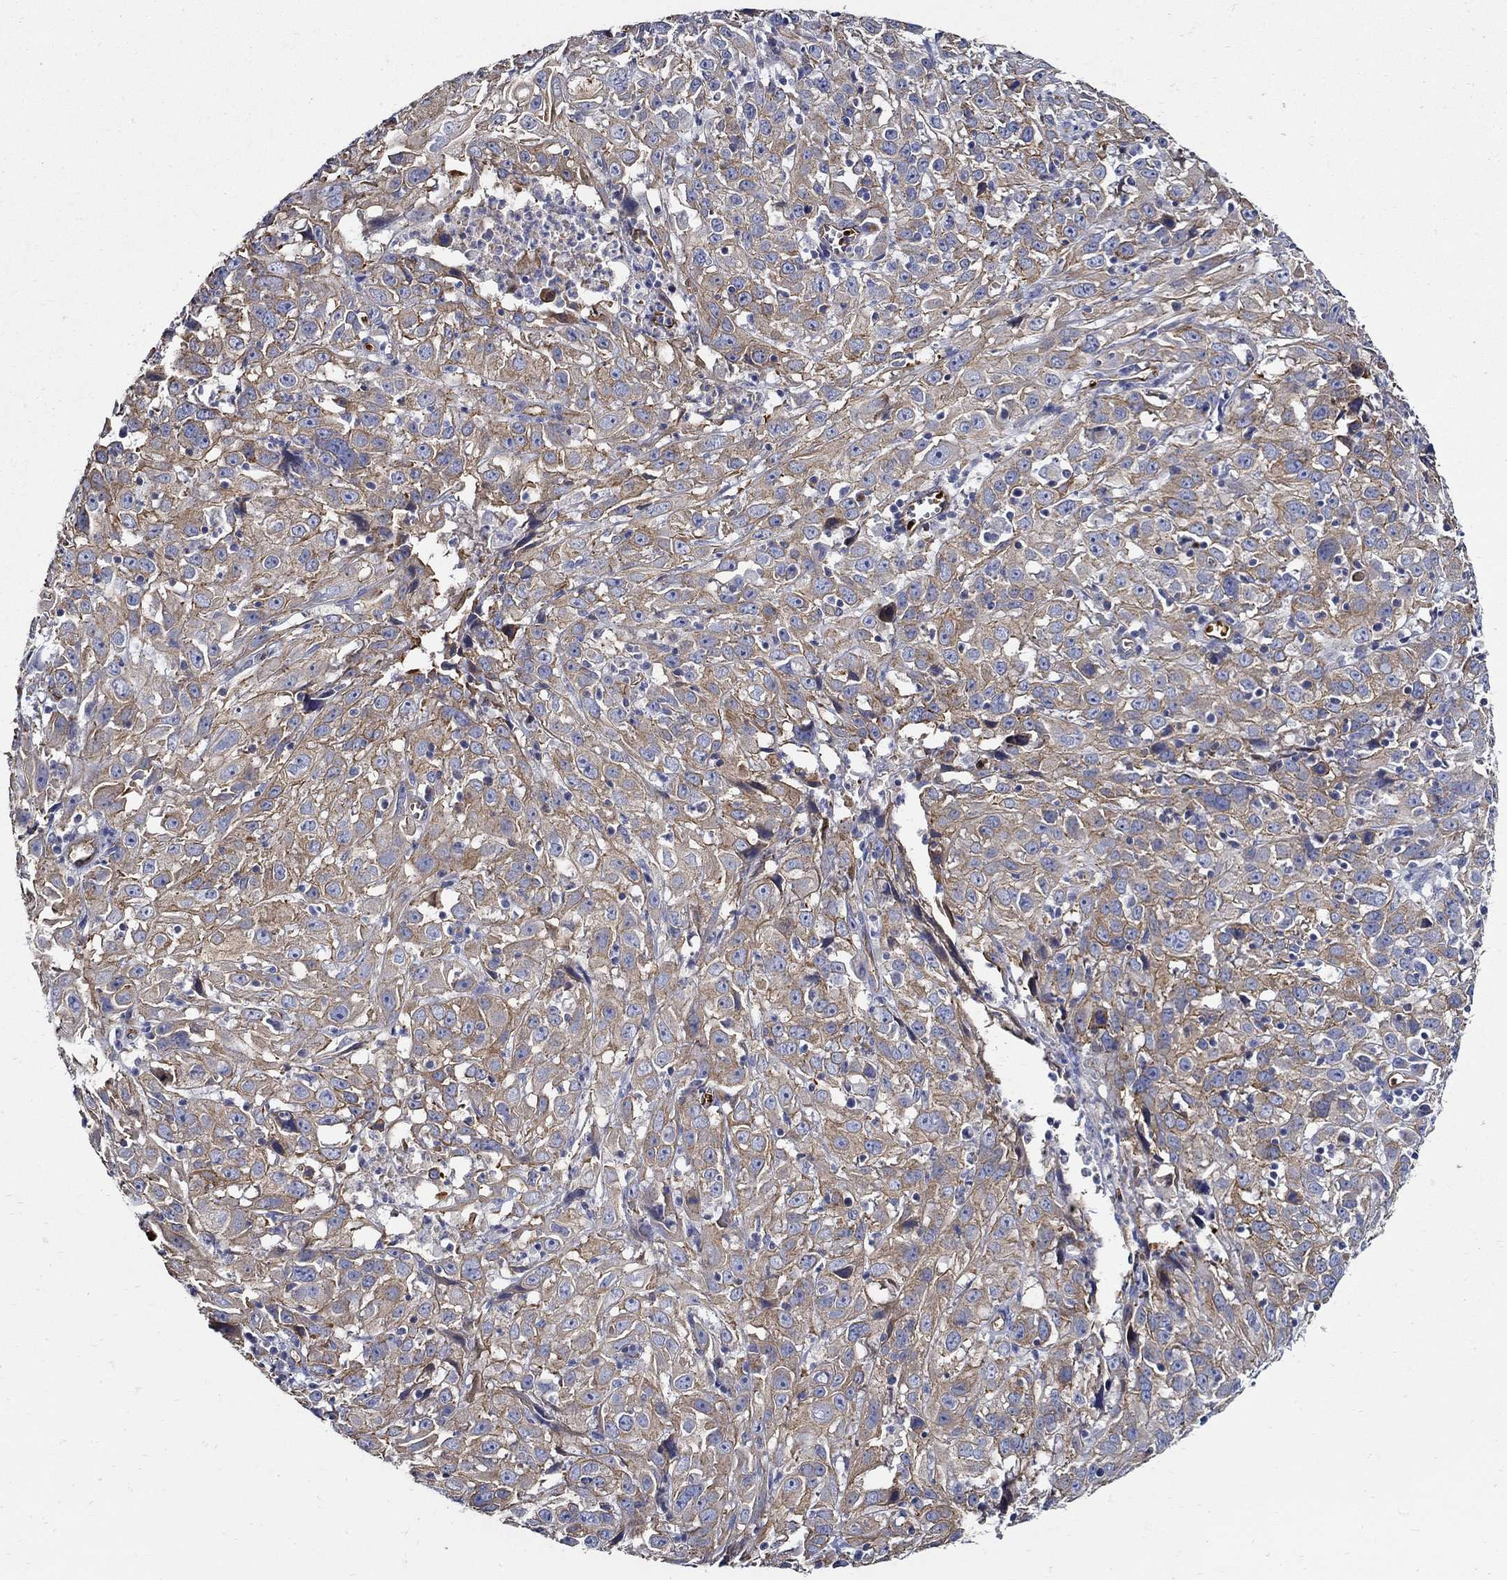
{"staining": {"intensity": "strong", "quantity": "25%-75%", "location": "cytoplasmic/membranous"}, "tissue": "cervical cancer", "cell_type": "Tumor cells", "image_type": "cancer", "snomed": [{"axis": "morphology", "description": "Squamous cell carcinoma, NOS"}, {"axis": "topography", "description": "Cervix"}], "caption": "DAB (3,3'-diaminobenzidine) immunohistochemical staining of human cervical cancer reveals strong cytoplasmic/membranous protein staining in approximately 25%-75% of tumor cells.", "gene": "APBB3", "patient": {"sex": "female", "age": 32}}